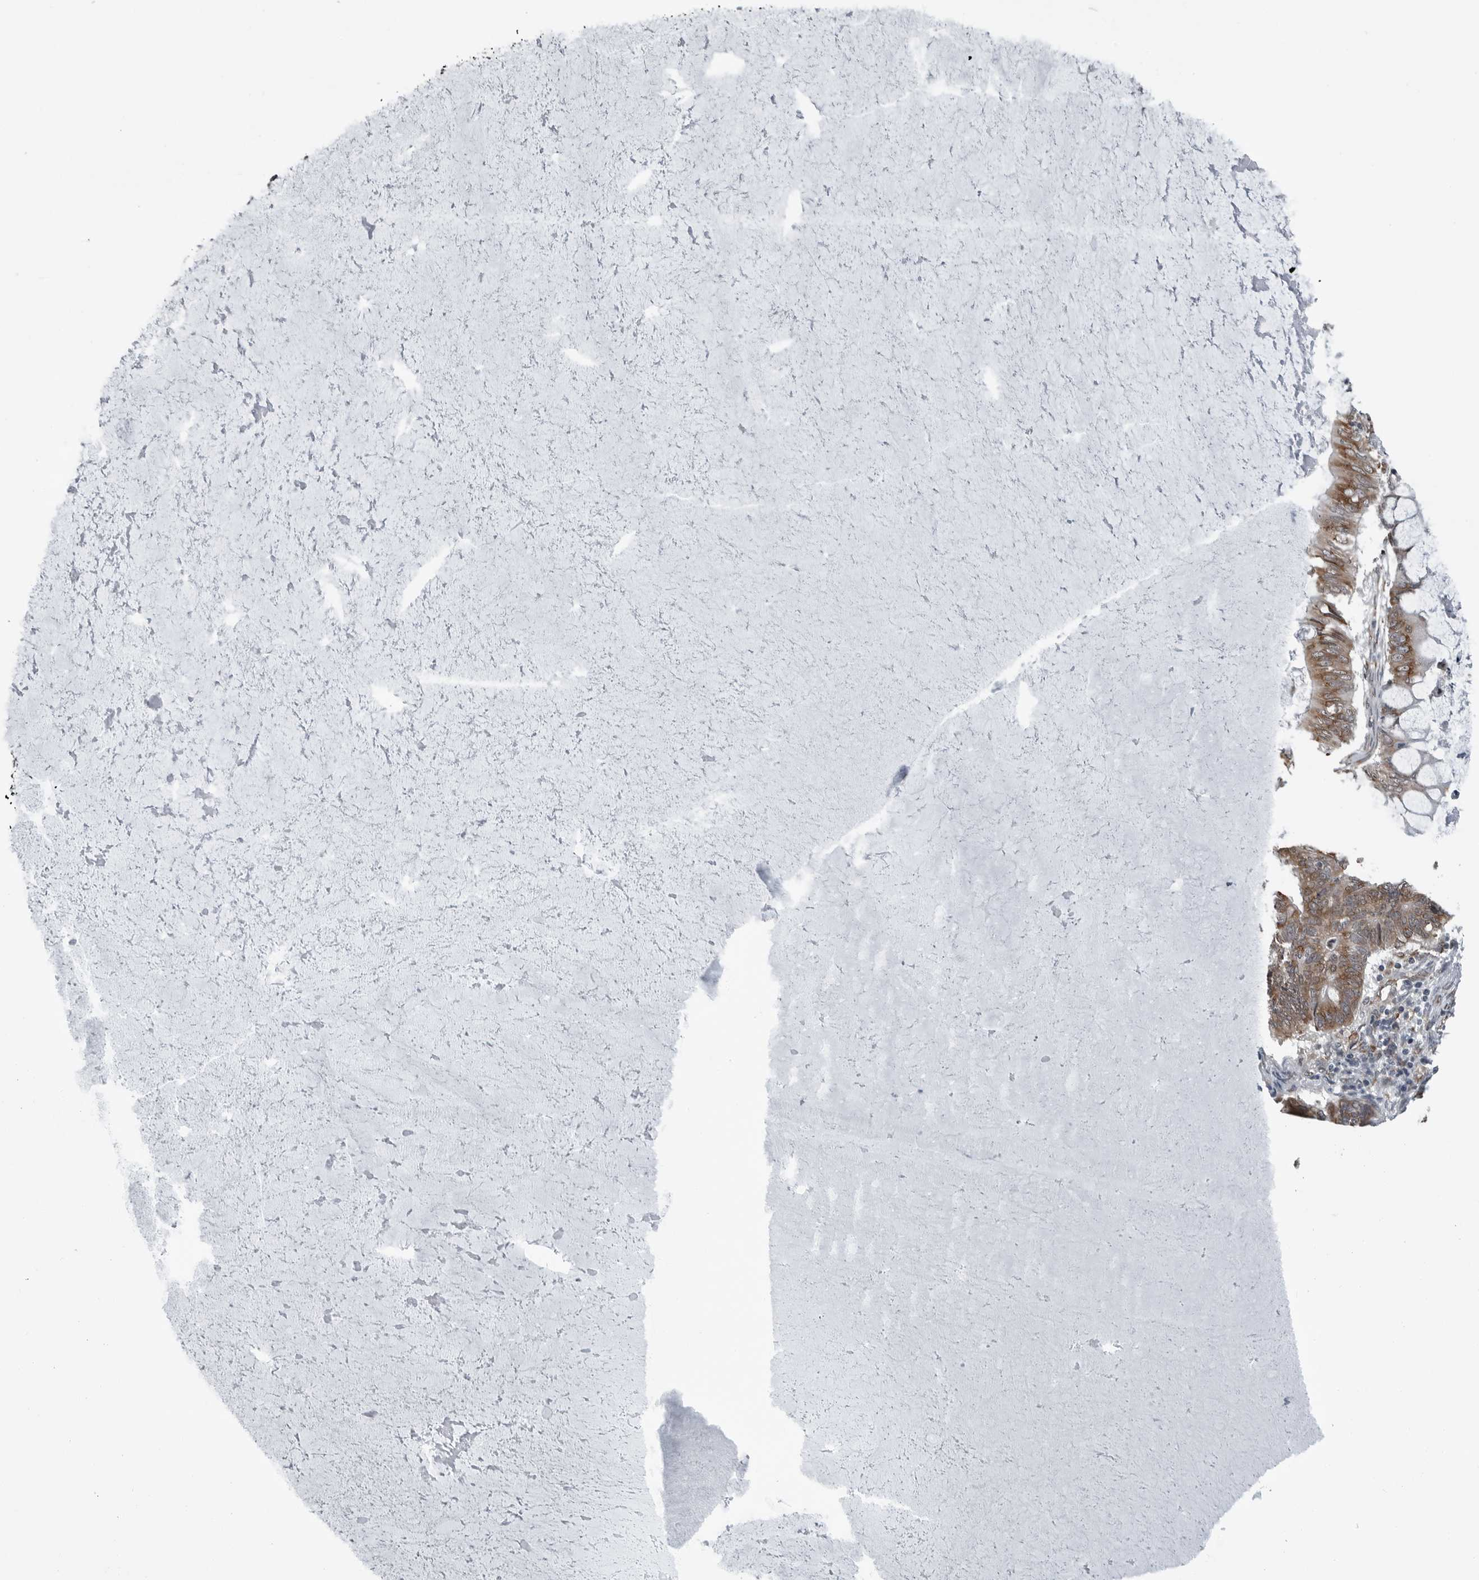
{"staining": {"intensity": "moderate", "quantity": ">75%", "location": "cytoplasmic/membranous"}, "tissue": "ovarian cancer", "cell_type": "Tumor cells", "image_type": "cancer", "snomed": [{"axis": "morphology", "description": "Cystadenocarcinoma, mucinous, NOS"}, {"axis": "topography", "description": "Ovary"}], "caption": "Immunohistochemical staining of ovarian cancer demonstrates medium levels of moderate cytoplasmic/membranous positivity in approximately >75% of tumor cells. (Brightfield microscopy of DAB IHC at high magnification).", "gene": "CEP85", "patient": {"sex": "female", "age": 61}}